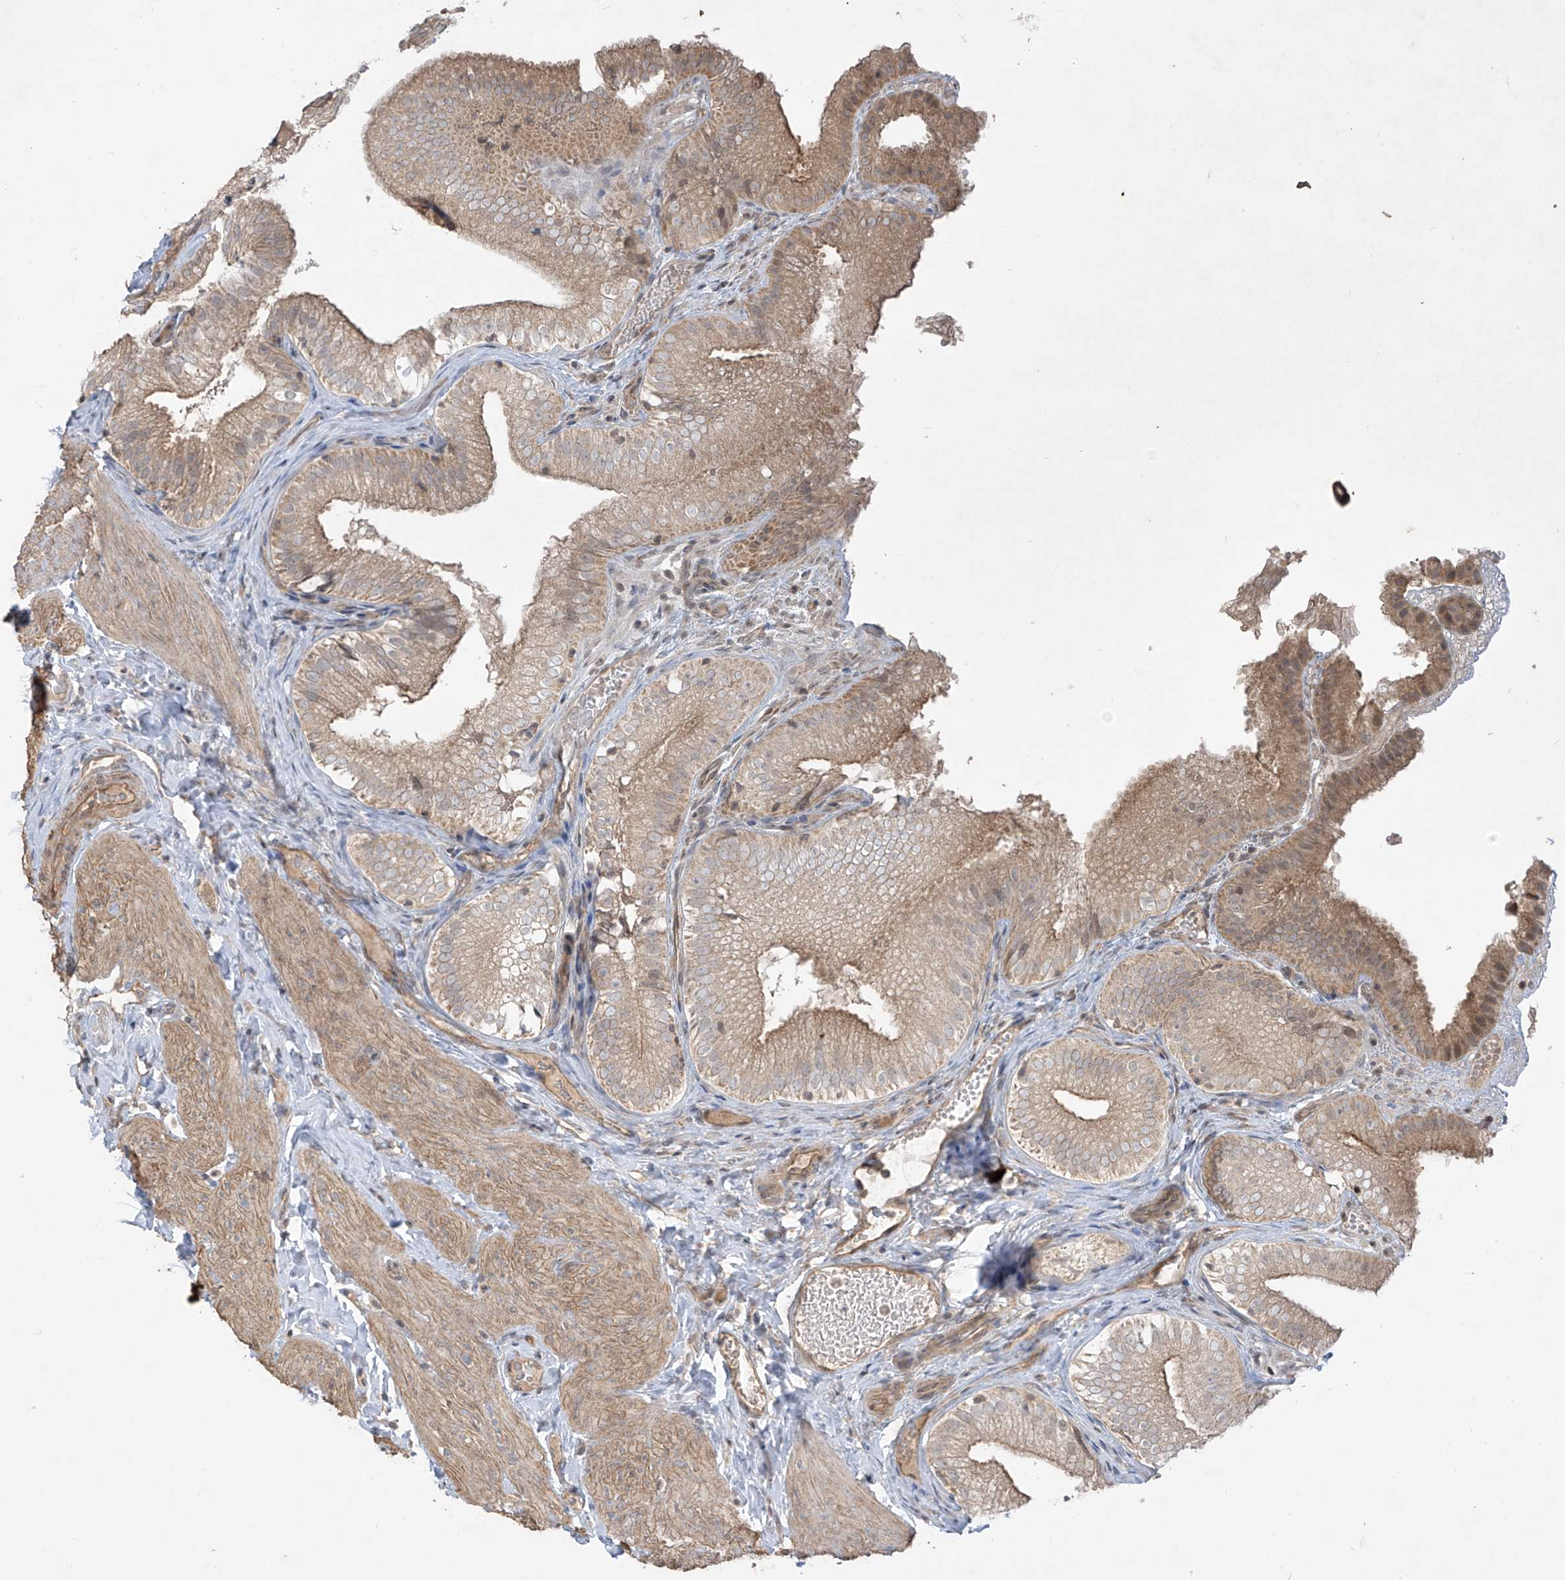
{"staining": {"intensity": "moderate", "quantity": ">75%", "location": "cytoplasmic/membranous"}, "tissue": "gallbladder", "cell_type": "Glandular cells", "image_type": "normal", "snomed": [{"axis": "morphology", "description": "Normal tissue, NOS"}, {"axis": "topography", "description": "Gallbladder"}], "caption": "Gallbladder stained with a protein marker demonstrates moderate staining in glandular cells.", "gene": "DGKQ", "patient": {"sex": "female", "age": 30}}